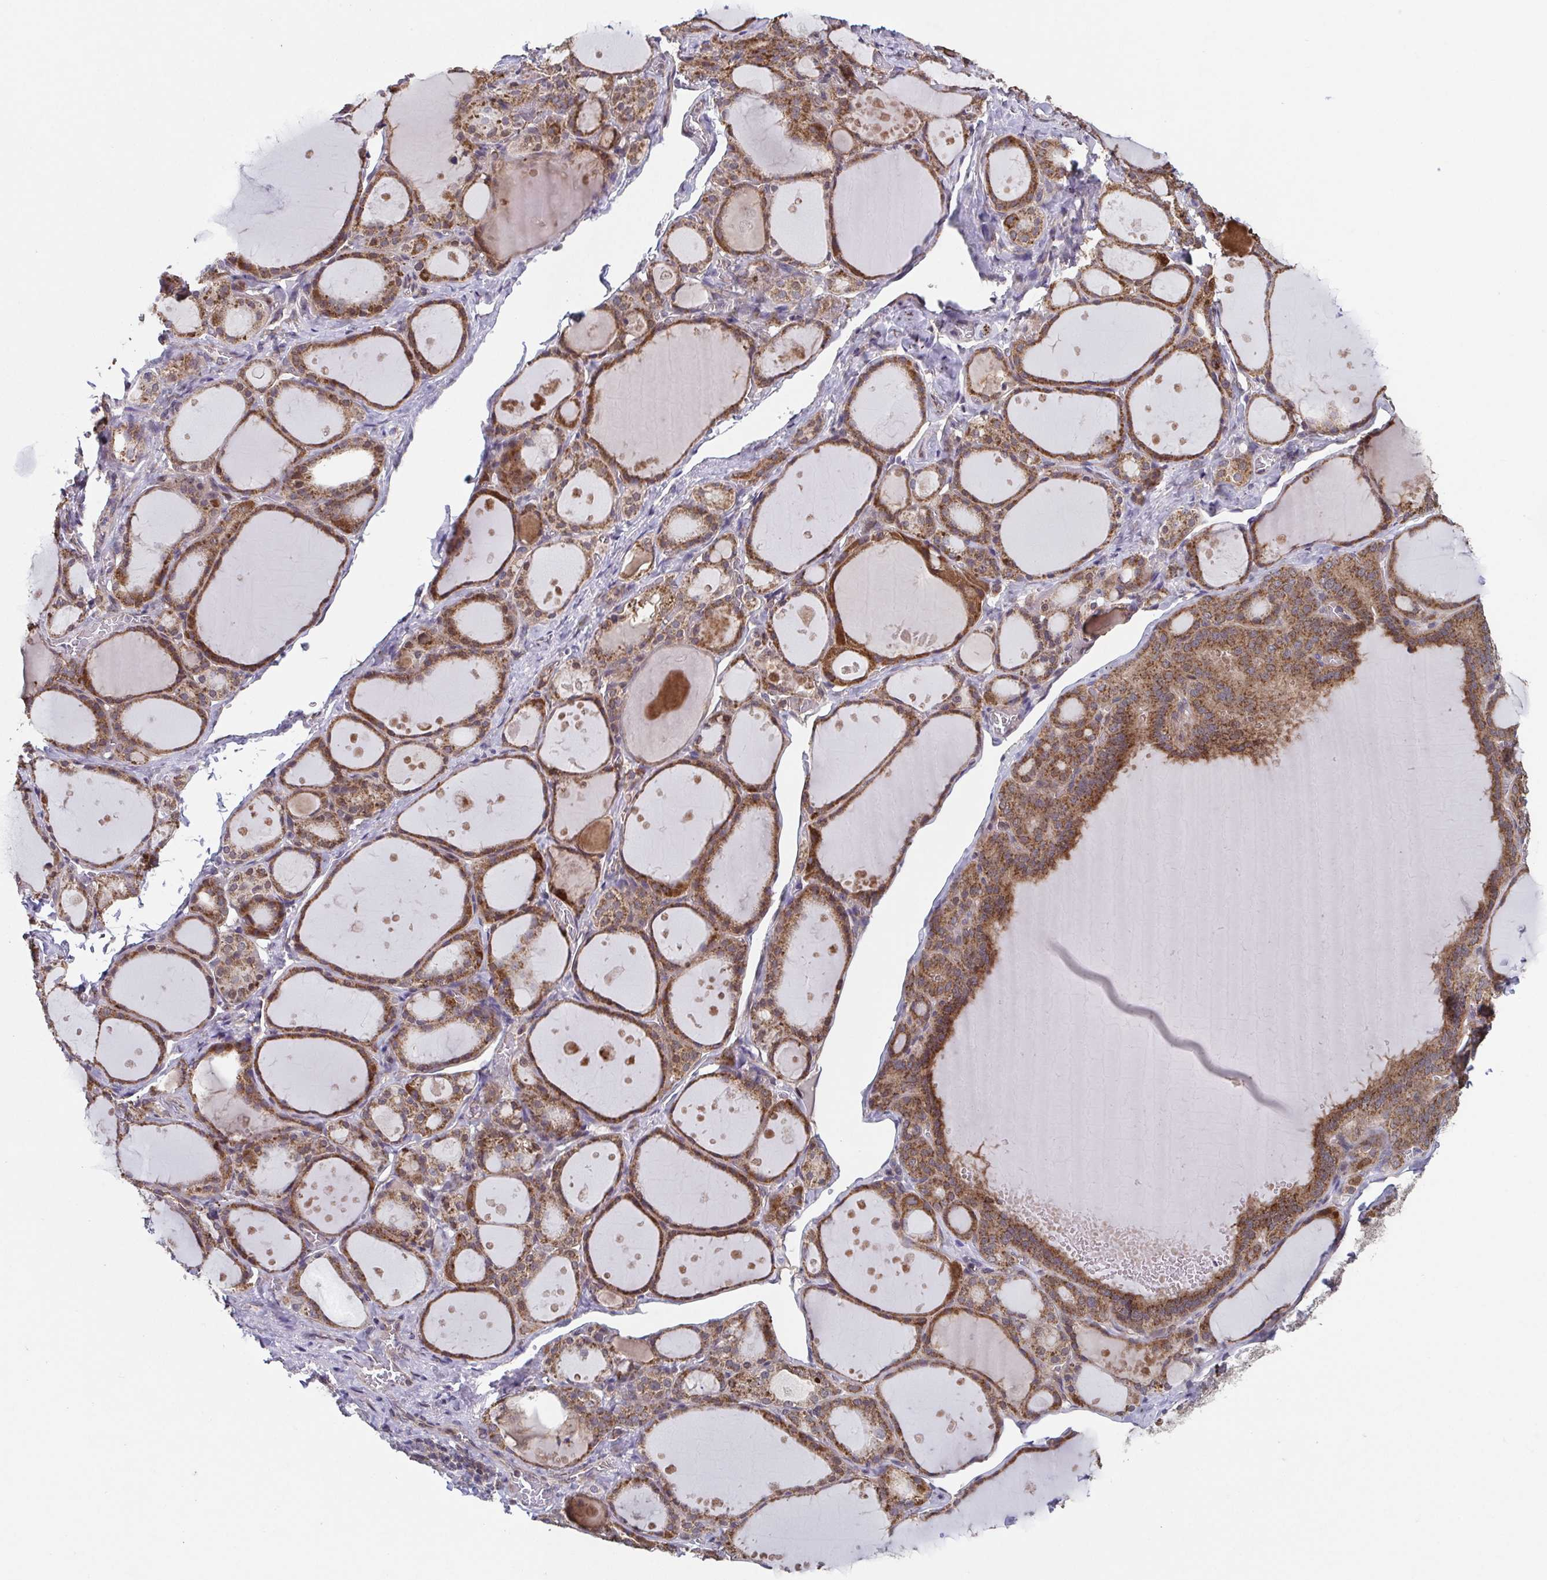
{"staining": {"intensity": "moderate", "quantity": ">75%", "location": "cytoplasmic/membranous"}, "tissue": "thyroid gland", "cell_type": "Glandular cells", "image_type": "normal", "snomed": [{"axis": "morphology", "description": "Normal tissue, NOS"}, {"axis": "topography", "description": "Thyroid gland"}], "caption": "Thyroid gland stained for a protein displays moderate cytoplasmic/membranous positivity in glandular cells. (brown staining indicates protein expression, while blue staining denotes nuclei).", "gene": "TTC19", "patient": {"sex": "male", "age": 68}}